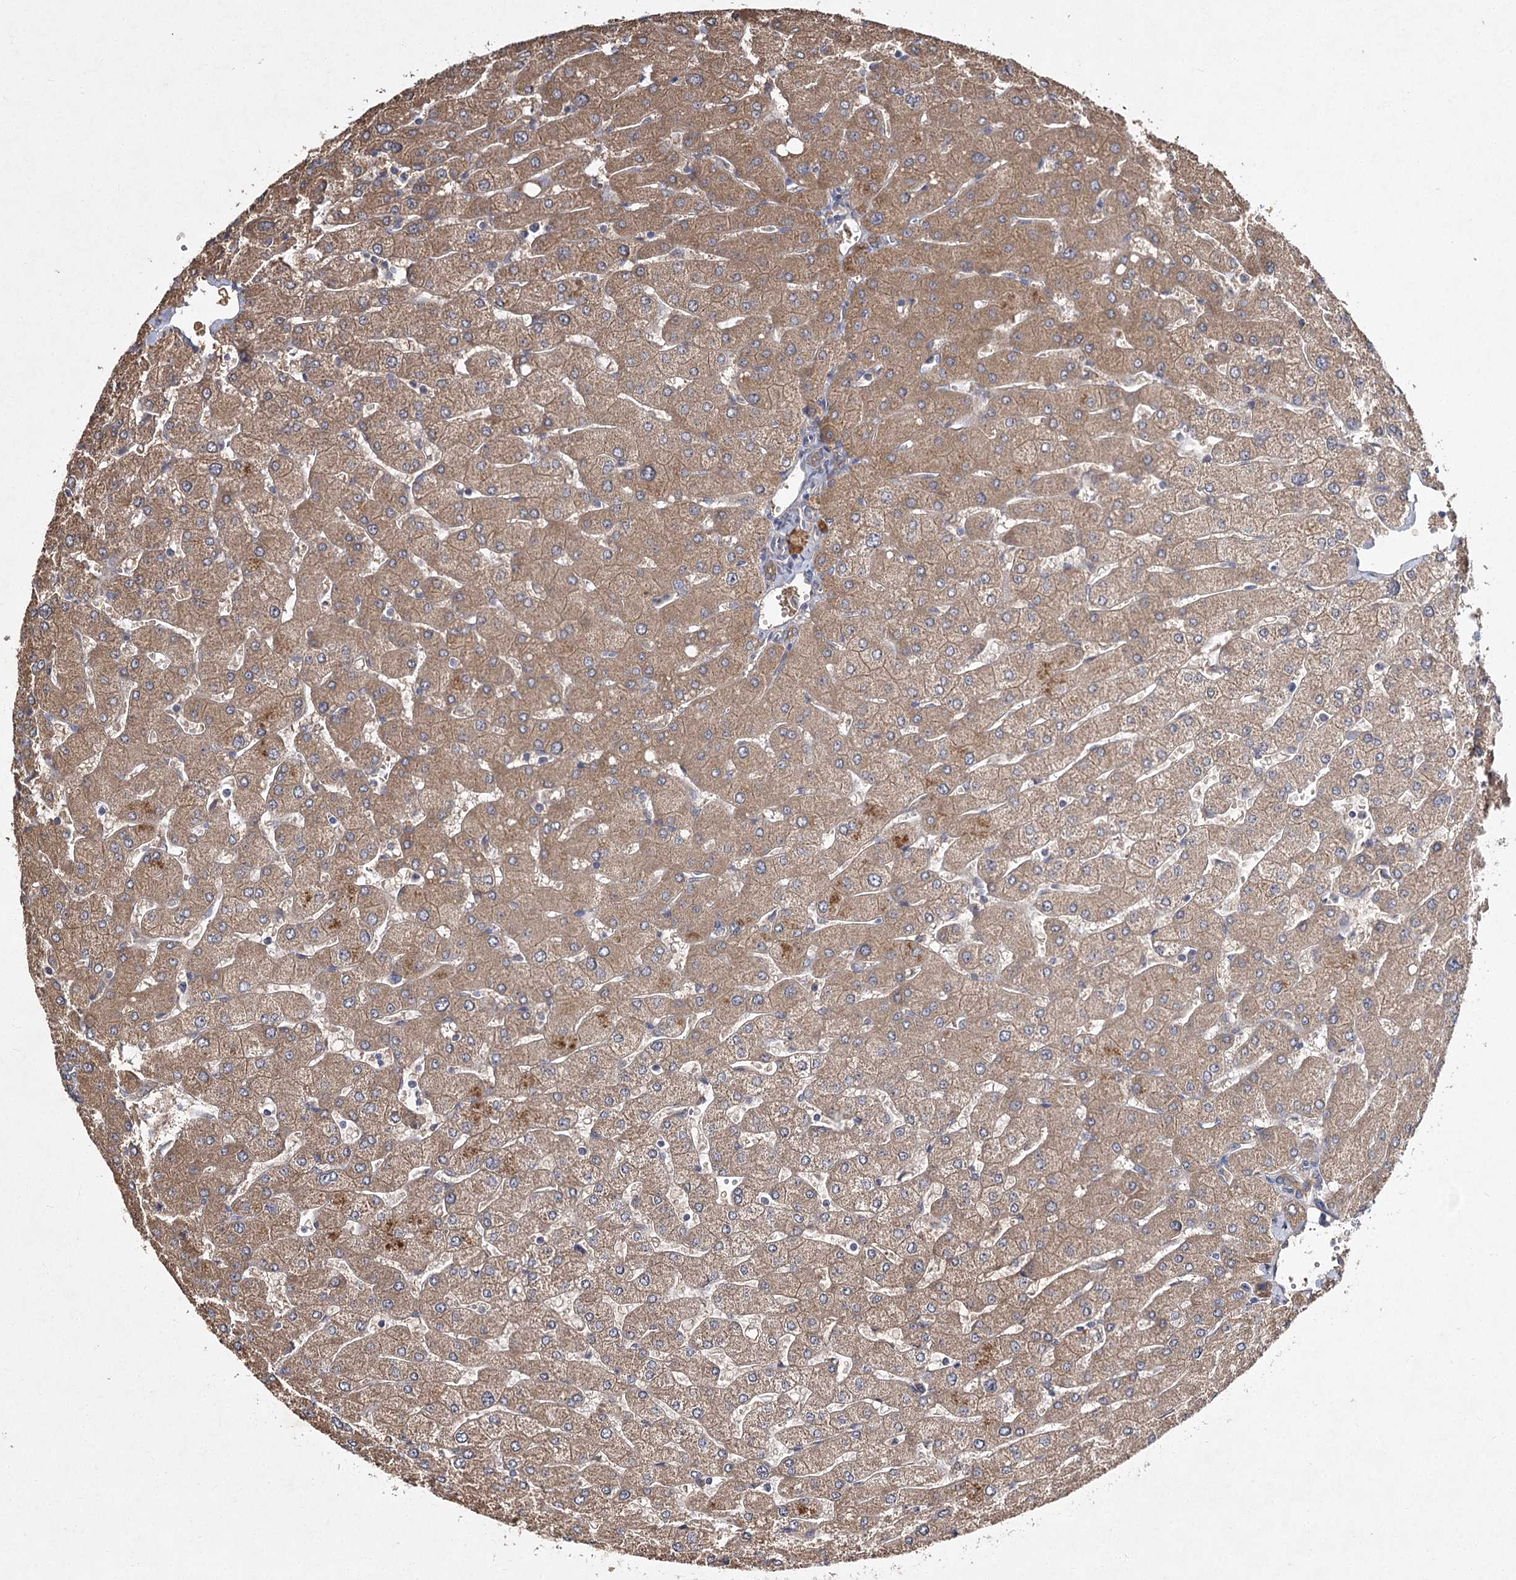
{"staining": {"intensity": "weak", "quantity": ">75%", "location": "cytoplasmic/membranous"}, "tissue": "liver", "cell_type": "Cholangiocytes", "image_type": "normal", "snomed": [{"axis": "morphology", "description": "Normal tissue, NOS"}, {"axis": "topography", "description": "Liver"}], "caption": "A brown stain labels weak cytoplasmic/membranous staining of a protein in cholangiocytes of benign human liver. (DAB (3,3'-diaminobenzidine) IHC with brightfield microscopy, high magnification).", "gene": "MFN1", "patient": {"sex": "male", "age": 55}}